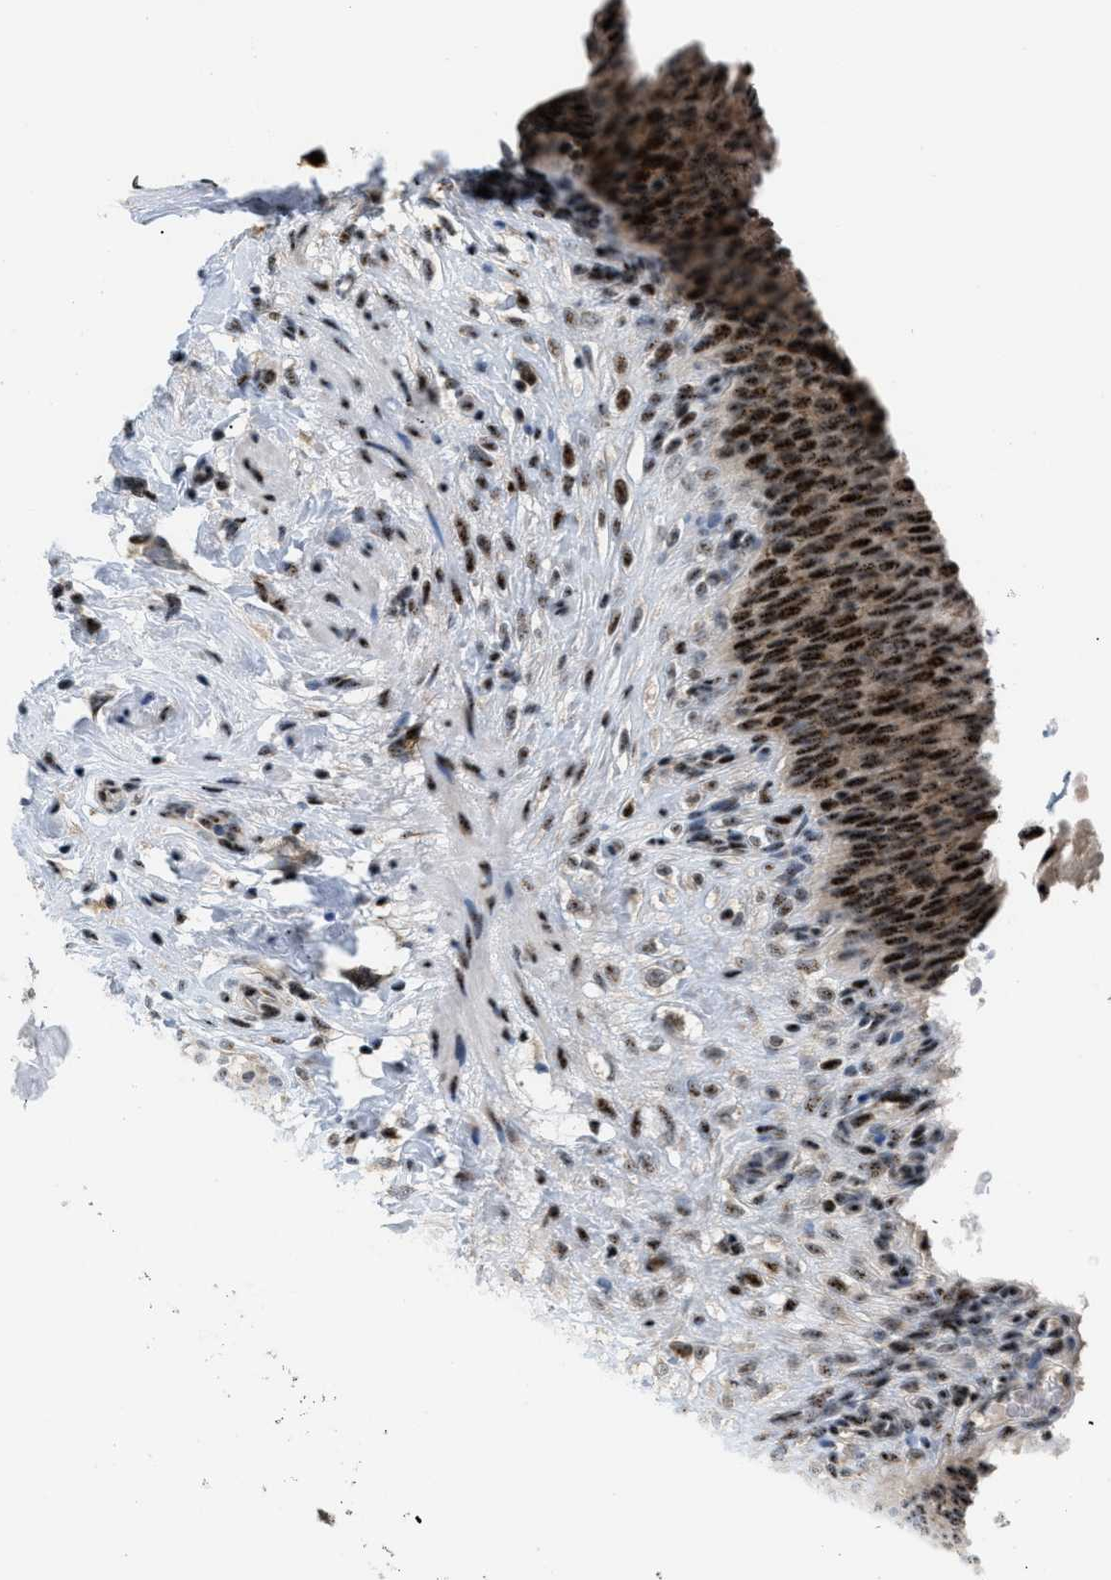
{"staining": {"intensity": "strong", "quantity": ">75%", "location": "cytoplasmic/membranous,nuclear"}, "tissue": "urinary bladder", "cell_type": "Urothelial cells", "image_type": "normal", "snomed": [{"axis": "morphology", "description": "Normal tissue, NOS"}, {"axis": "topography", "description": "Urinary bladder"}], "caption": "Unremarkable urinary bladder was stained to show a protein in brown. There is high levels of strong cytoplasmic/membranous,nuclear expression in approximately >75% of urothelial cells. Nuclei are stained in blue.", "gene": "CDR2", "patient": {"sex": "female", "age": 79}}